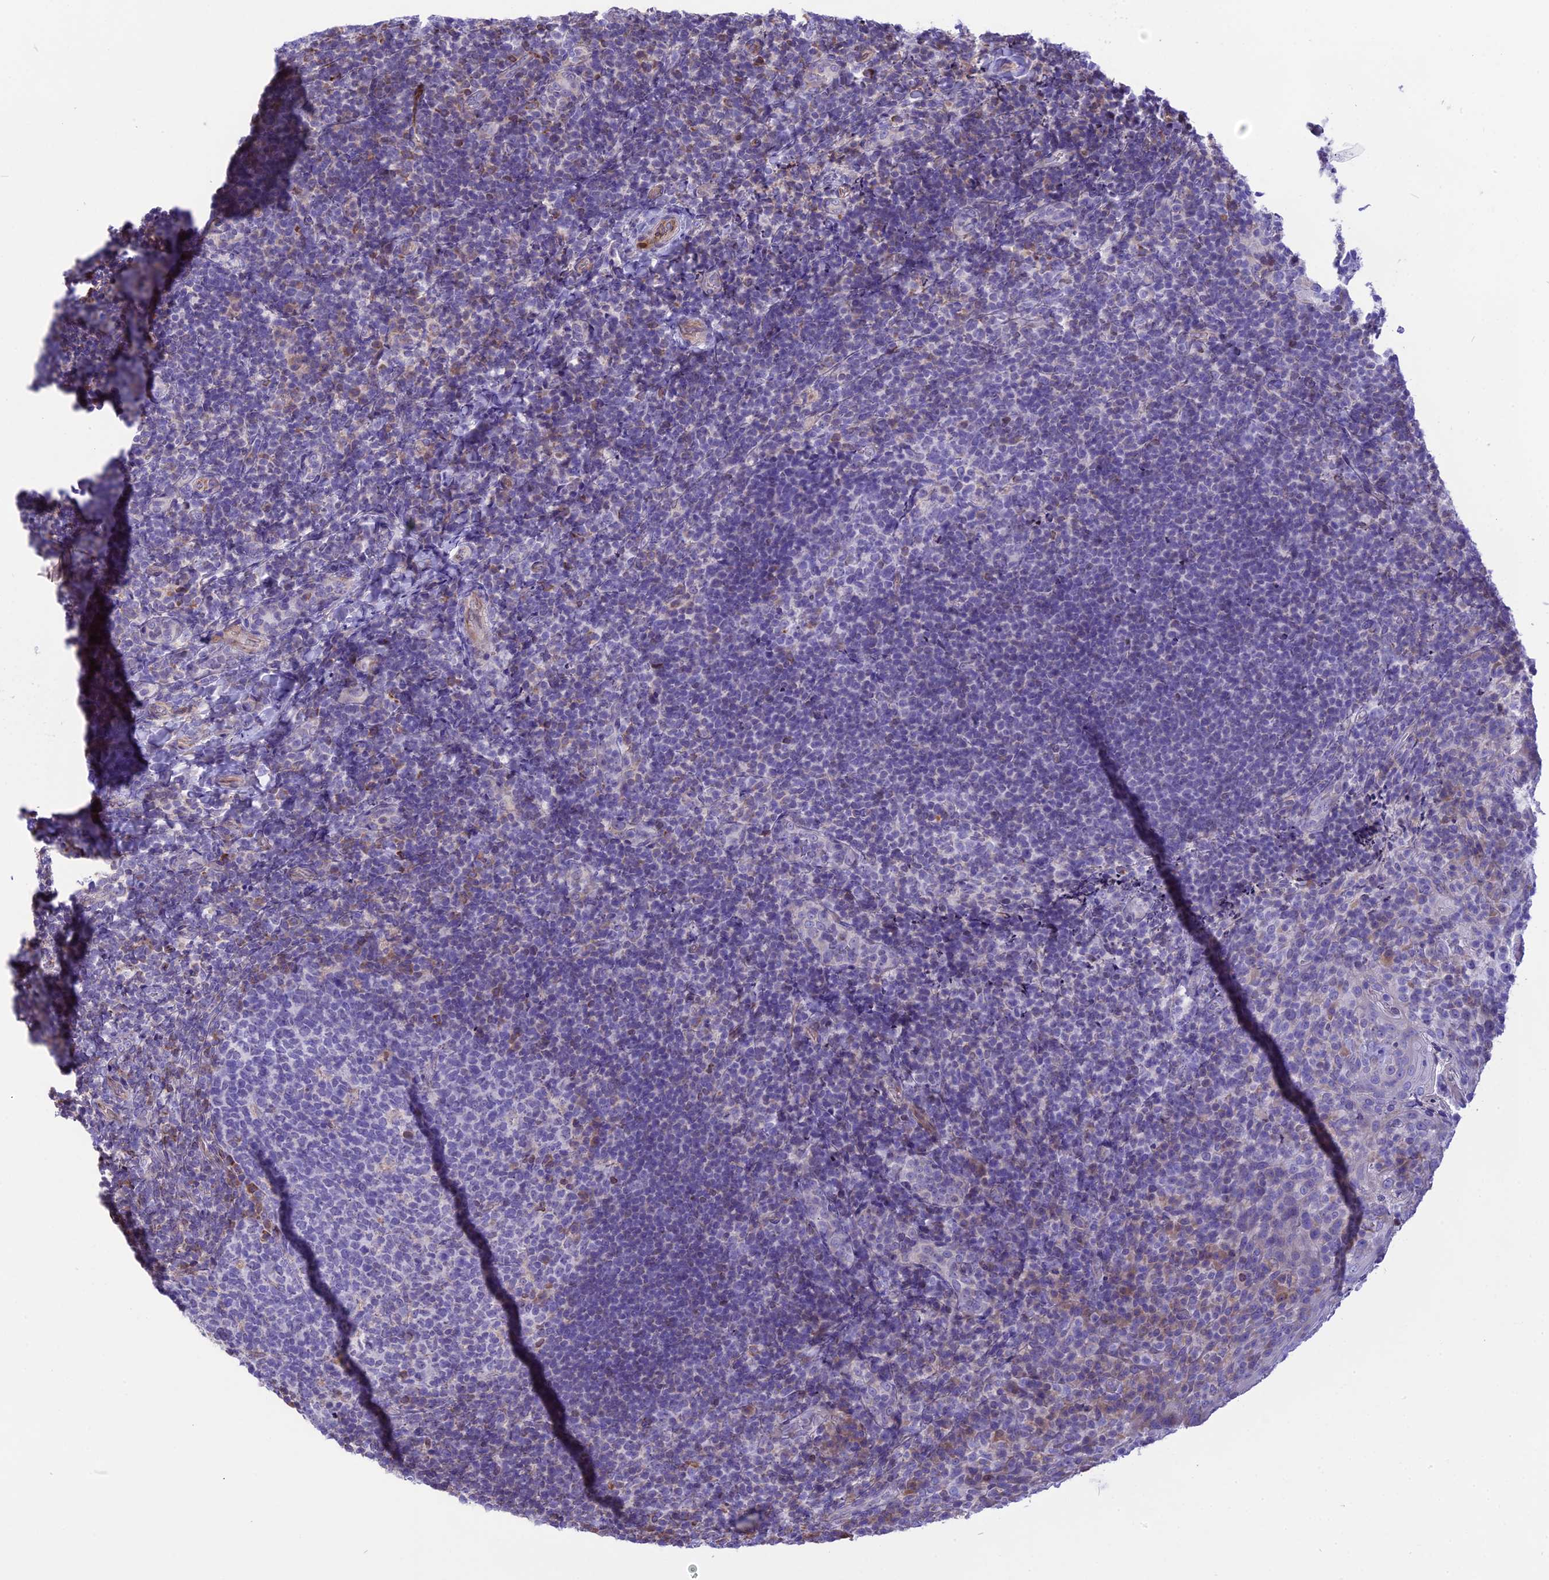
{"staining": {"intensity": "negative", "quantity": "none", "location": "none"}, "tissue": "tonsil", "cell_type": "Germinal center cells", "image_type": "normal", "snomed": [{"axis": "morphology", "description": "Normal tissue, NOS"}, {"axis": "topography", "description": "Tonsil"}], "caption": "A histopathology image of human tonsil is negative for staining in germinal center cells.", "gene": "DOC2B", "patient": {"sex": "female", "age": 10}}